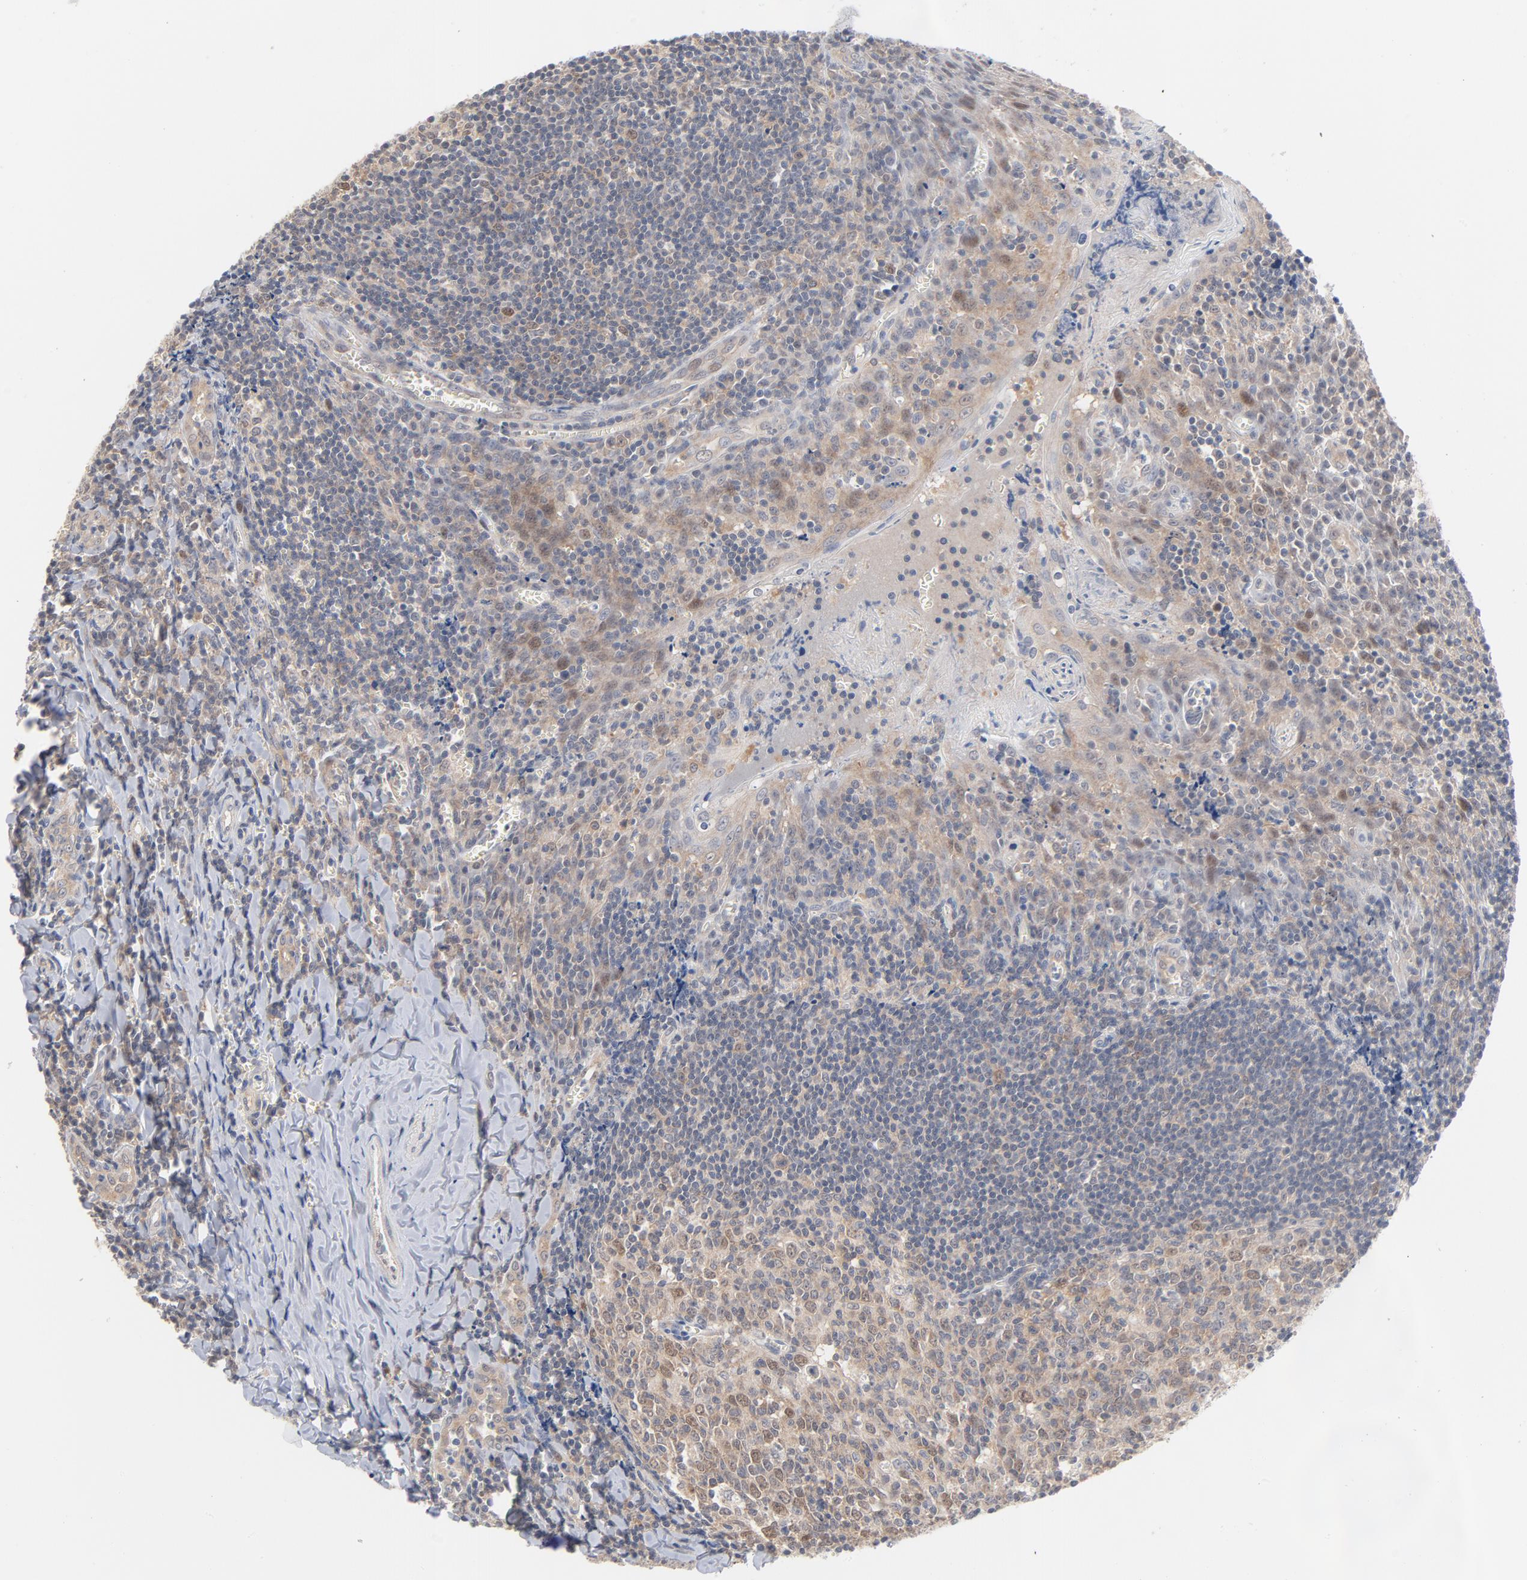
{"staining": {"intensity": "weak", "quantity": "<25%", "location": "nuclear"}, "tissue": "tonsil", "cell_type": "Germinal center cells", "image_type": "normal", "snomed": [{"axis": "morphology", "description": "Normal tissue, NOS"}, {"axis": "topography", "description": "Tonsil"}], "caption": "DAB immunohistochemical staining of normal tonsil reveals no significant positivity in germinal center cells.", "gene": "UBL4A", "patient": {"sex": "male", "age": 20}}